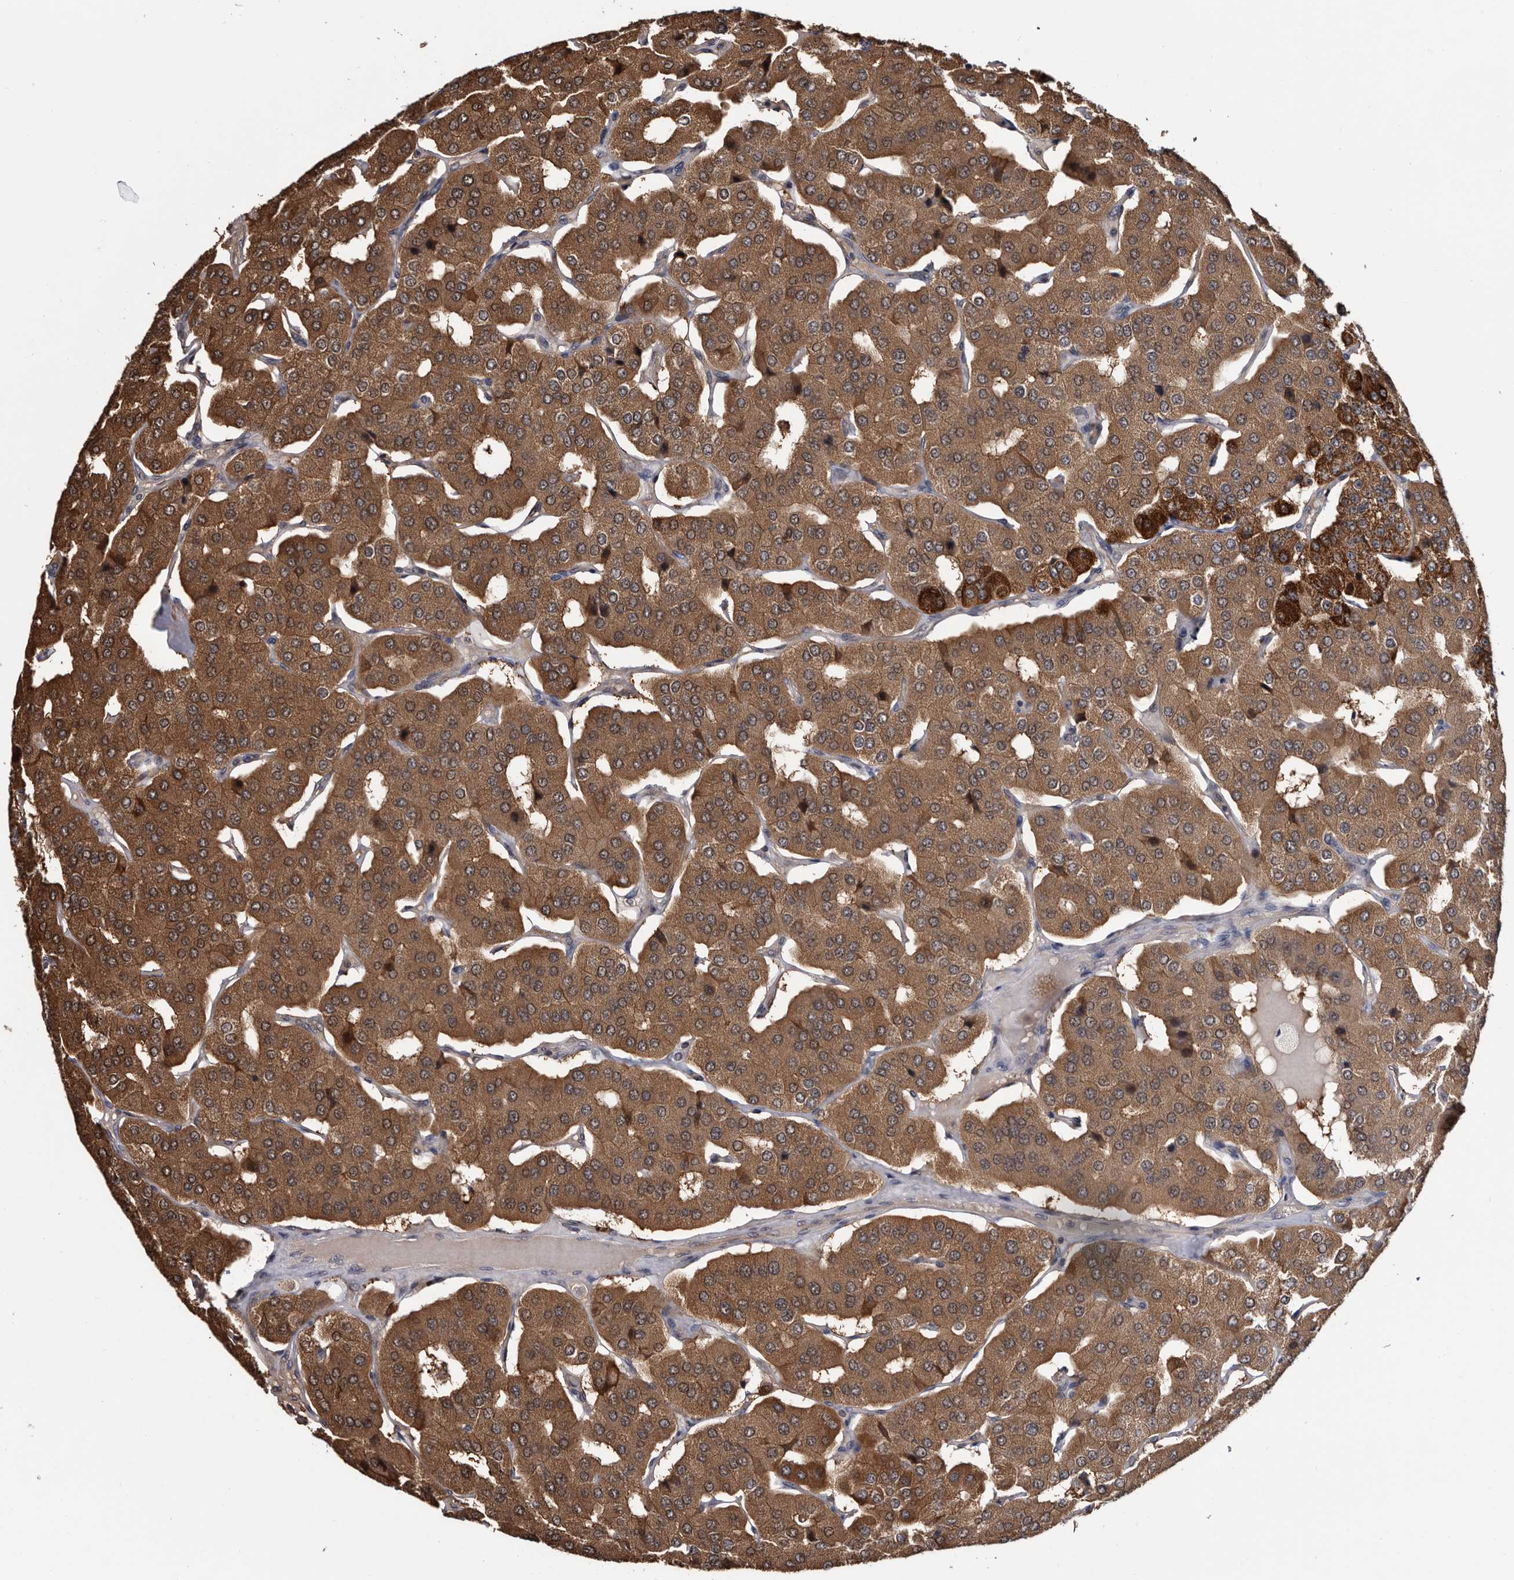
{"staining": {"intensity": "strong", "quantity": ">75%", "location": "cytoplasmic/membranous"}, "tissue": "parathyroid gland", "cell_type": "Glandular cells", "image_type": "normal", "snomed": [{"axis": "morphology", "description": "Normal tissue, NOS"}, {"axis": "morphology", "description": "Adenoma, NOS"}, {"axis": "topography", "description": "Parathyroid gland"}], "caption": "This is an image of immunohistochemistry staining of normal parathyroid gland, which shows strong positivity in the cytoplasmic/membranous of glandular cells.", "gene": "TTI2", "patient": {"sex": "female", "age": 86}}